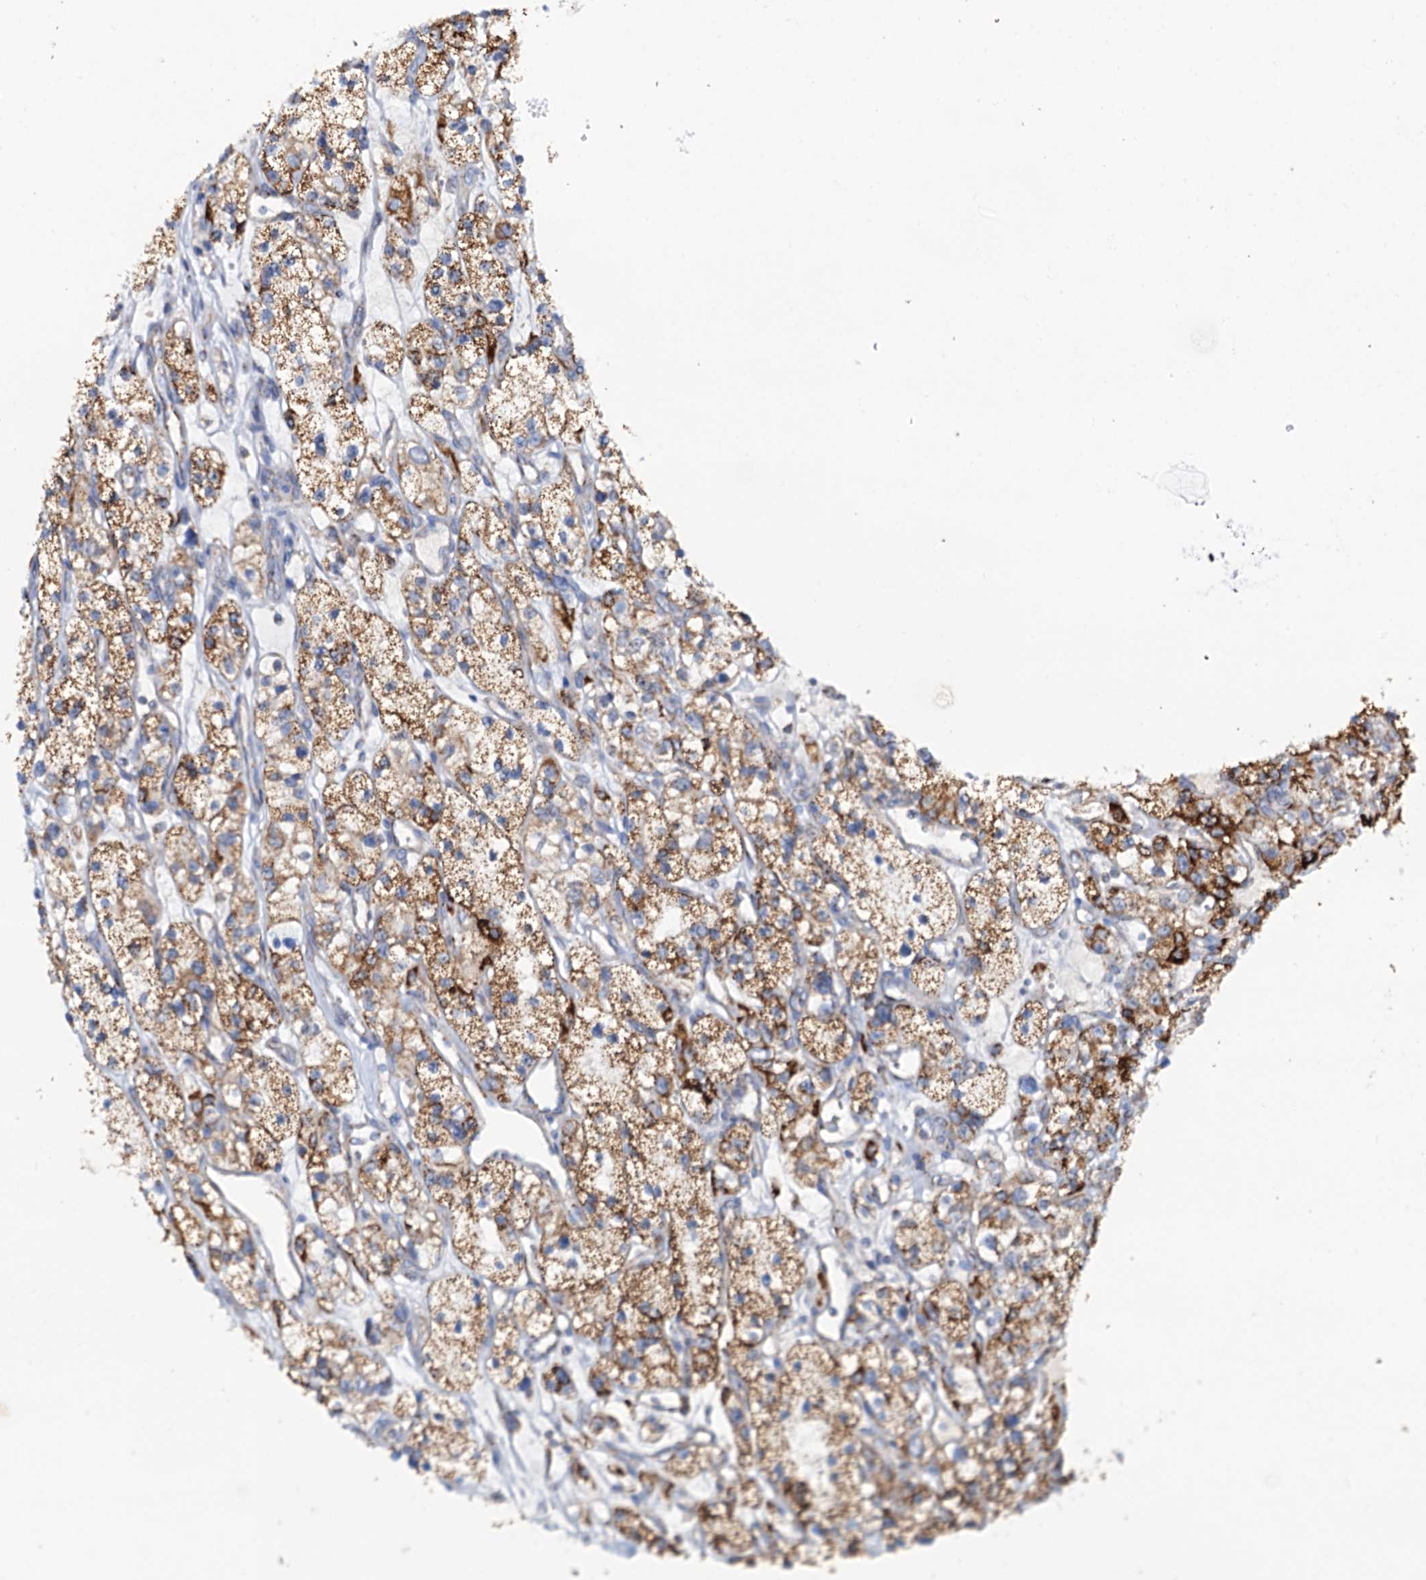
{"staining": {"intensity": "moderate", "quantity": ">75%", "location": "cytoplasmic/membranous"}, "tissue": "renal cancer", "cell_type": "Tumor cells", "image_type": "cancer", "snomed": [{"axis": "morphology", "description": "Adenocarcinoma, NOS"}, {"axis": "topography", "description": "Kidney"}], "caption": "High-magnification brightfield microscopy of adenocarcinoma (renal) stained with DAB (brown) and counterstained with hematoxylin (blue). tumor cells exhibit moderate cytoplasmic/membranous expression is present in about>75% of cells.", "gene": "C2CD3", "patient": {"sex": "female", "age": 57}}